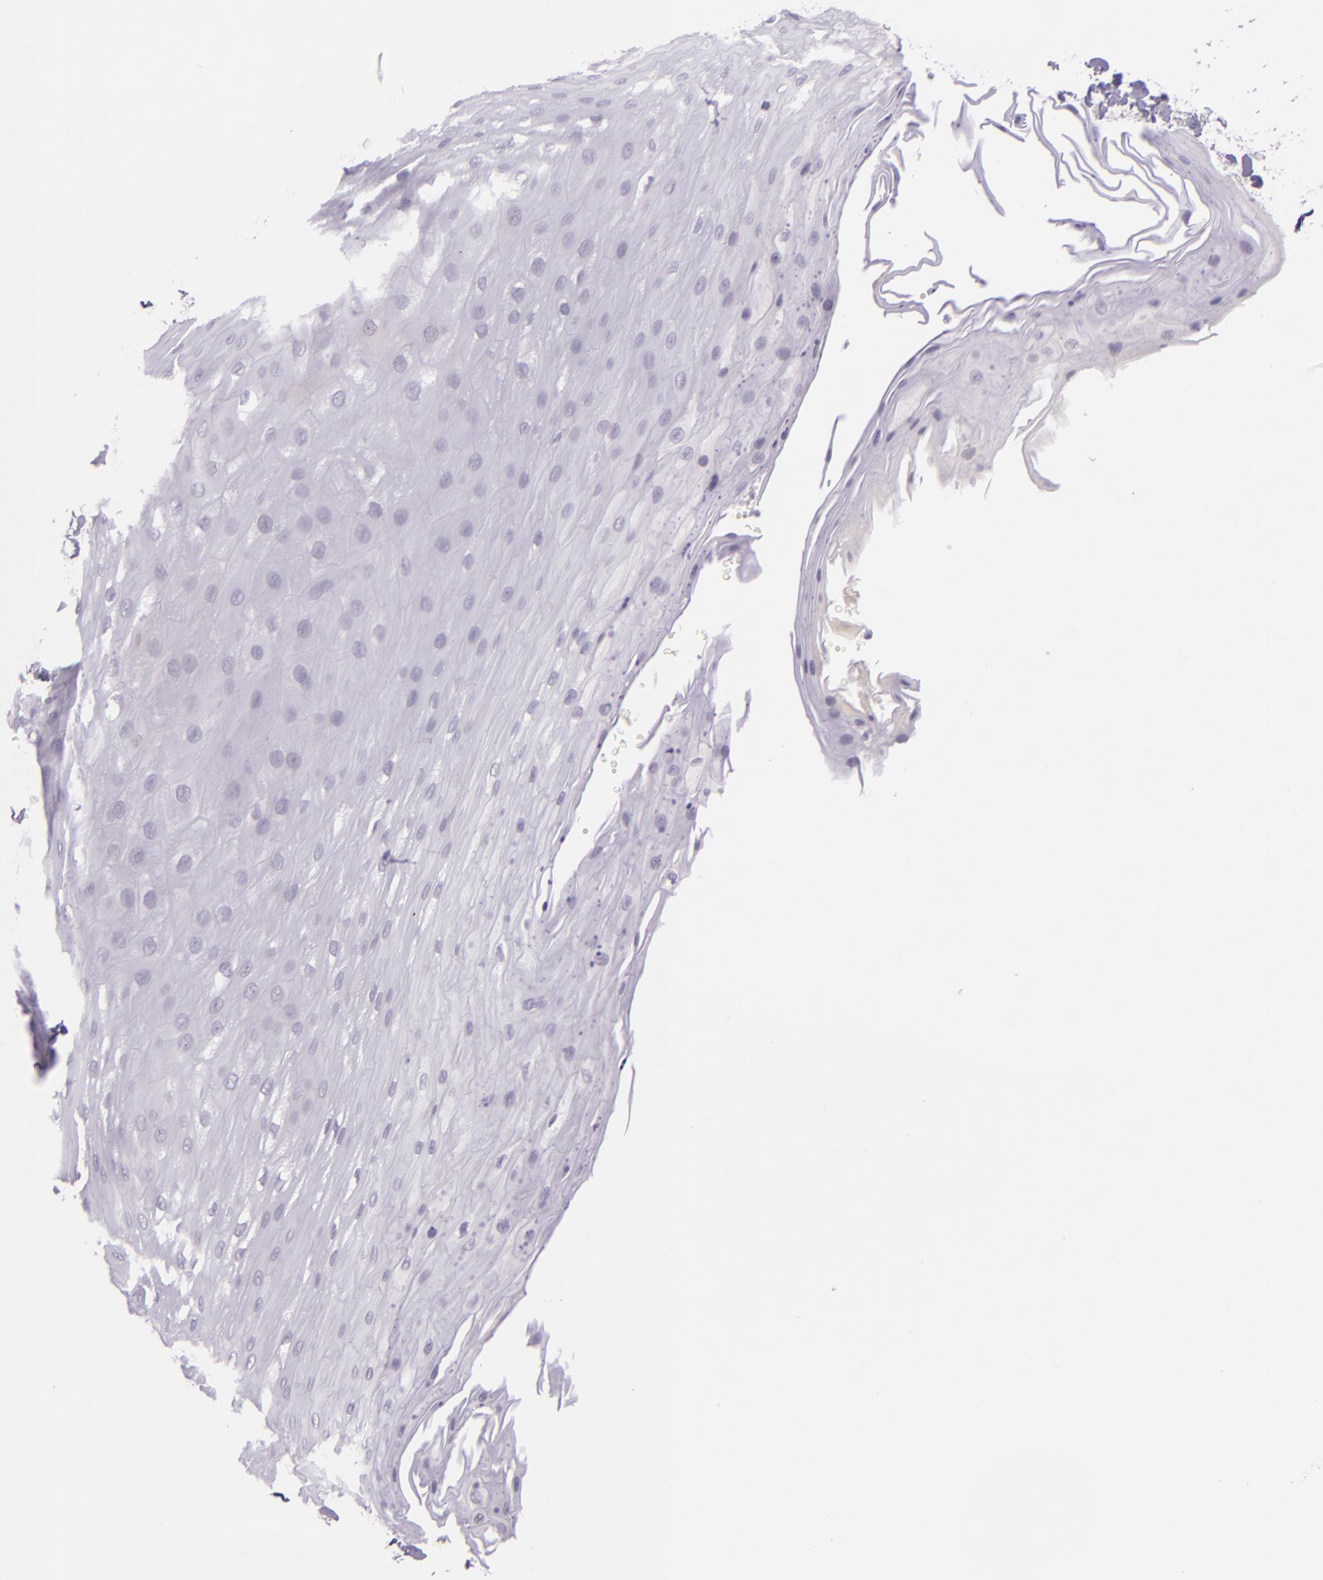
{"staining": {"intensity": "negative", "quantity": "none", "location": "none"}, "tissue": "esophagus", "cell_type": "Squamous epithelial cells", "image_type": "normal", "snomed": [{"axis": "morphology", "description": "Normal tissue, NOS"}, {"axis": "topography", "description": "Esophagus"}], "caption": "Esophagus was stained to show a protein in brown. There is no significant expression in squamous epithelial cells. (Immunohistochemistry (ihc), brightfield microscopy, high magnification).", "gene": "CHEK2", "patient": {"sex": "male", "age": 62}}